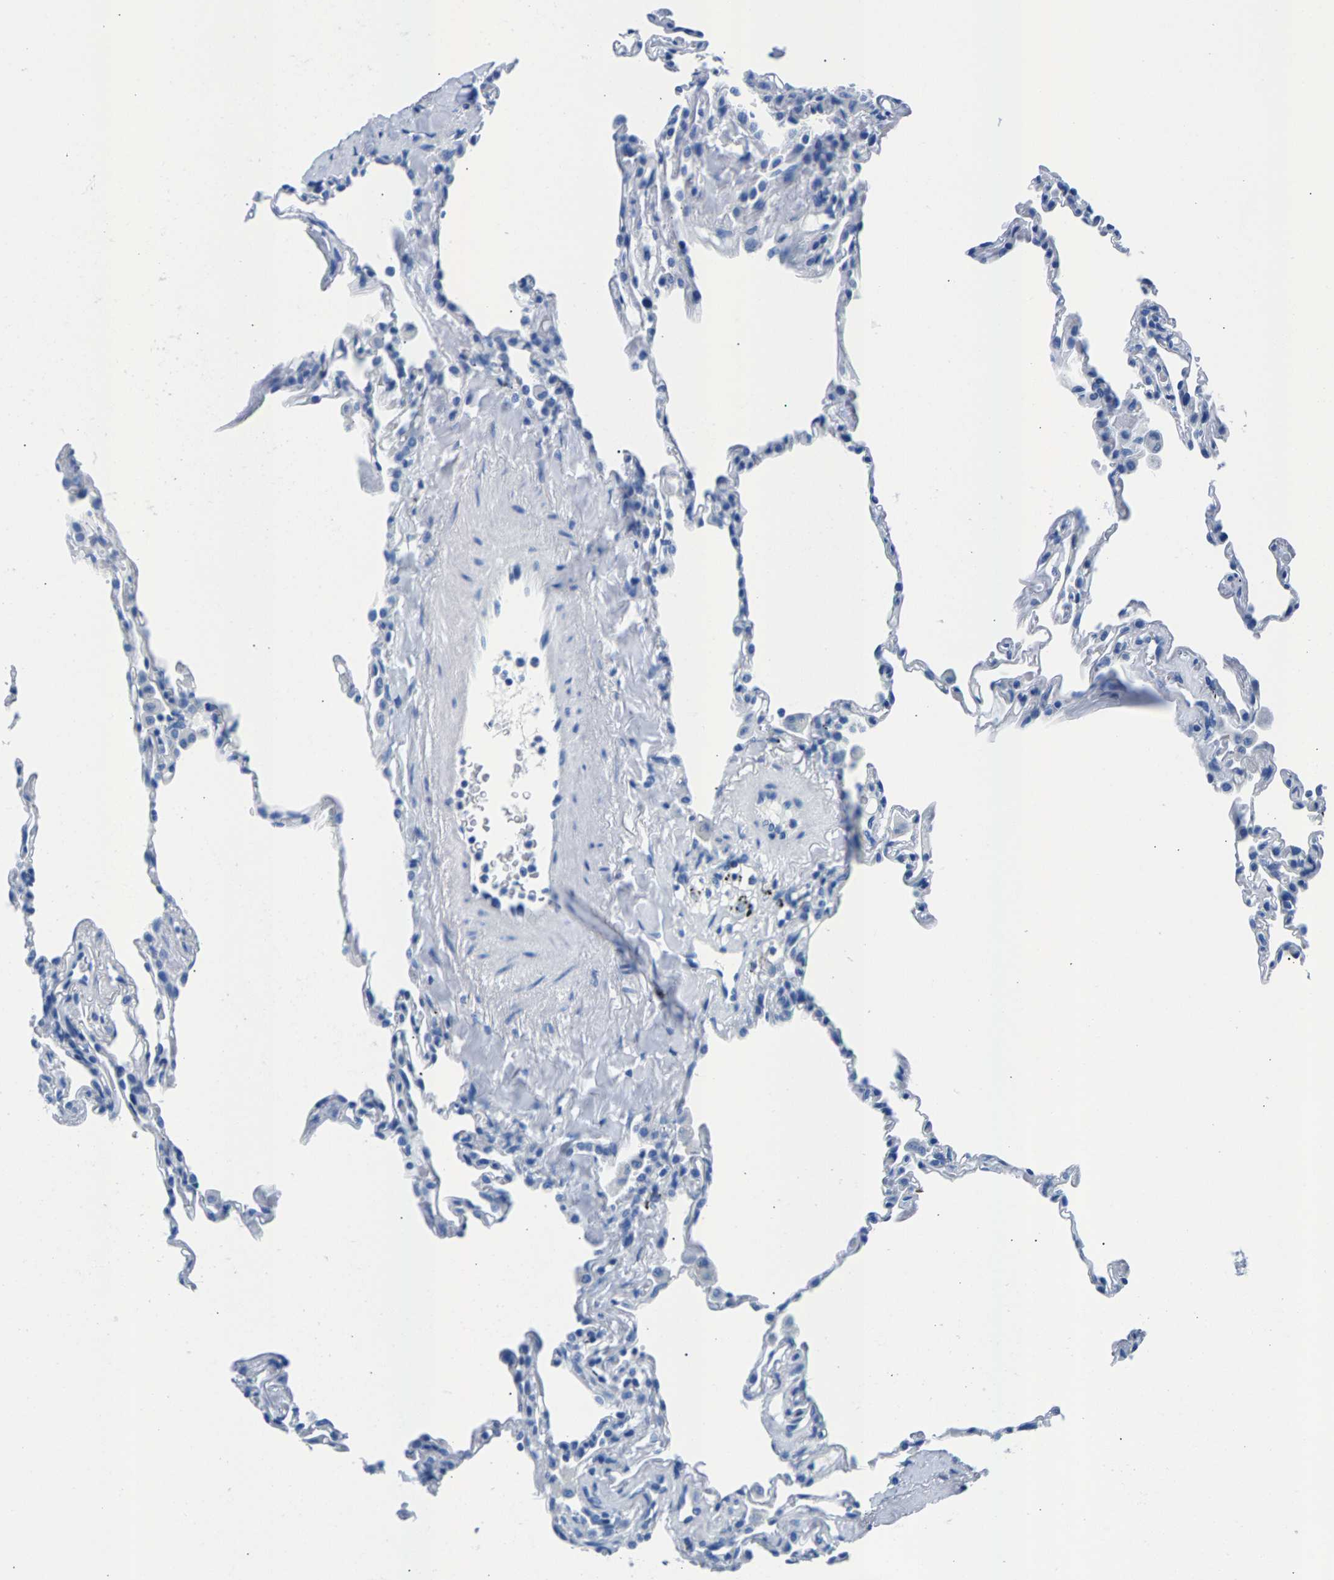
{"staining": {"intensity": "negative", "quantity": "none", "location": "none"}, "tissue": "lung", "cell_type": "Alveolar cells", "image_type": "normal", "snomed": [{"axis": "morphology", "description": "Normal tissue, NOS"}, {"axis": "topography", "description": "Lung"}], "caption": "Protein analysis of unremarkable lung shows no significant staining in alveolar cells. (Immunohistochemistry, brightfield microscopy, high magnification).", "gene": "CPS1", "patient": {"sex": "male", "age": 59}}